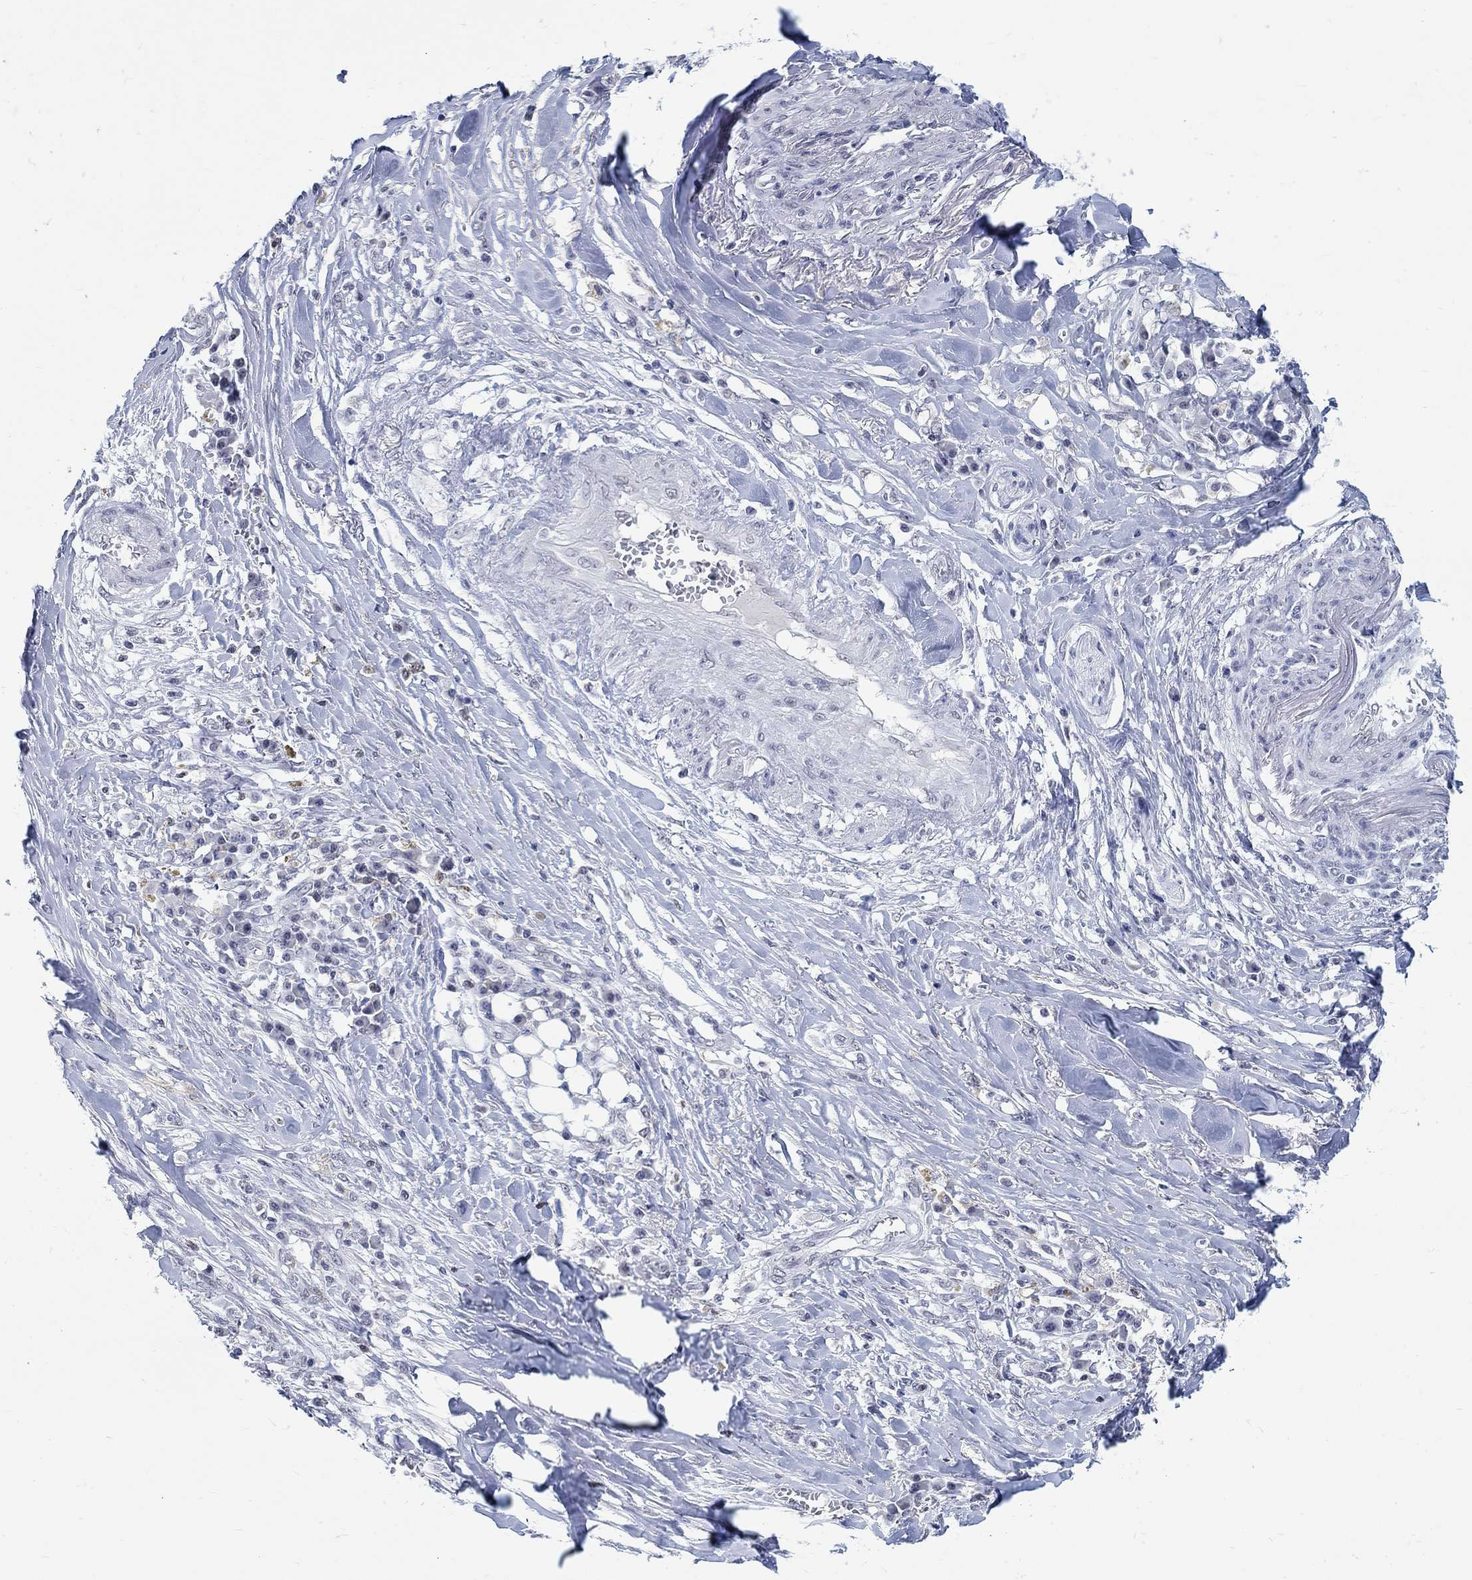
{"staining": {"intensity": "negative", "quantity": "none", "location": "none"}, "tissue": "skin cancer", "cell_type": "Tumor cells", "image_type": "cancer", "snomed": [{"axis": "morphology", "description": "Squamous cell carcinoma, NOS"}, {"axis": "topography", "description": "Skin"}], "caption": "The photomicrograph displays no significant positivity in tumor cells of skin cancer (squamous cell carcinoma).", "gene": "ANKS1B", "patient": {"sex": "male", "age": 82}}